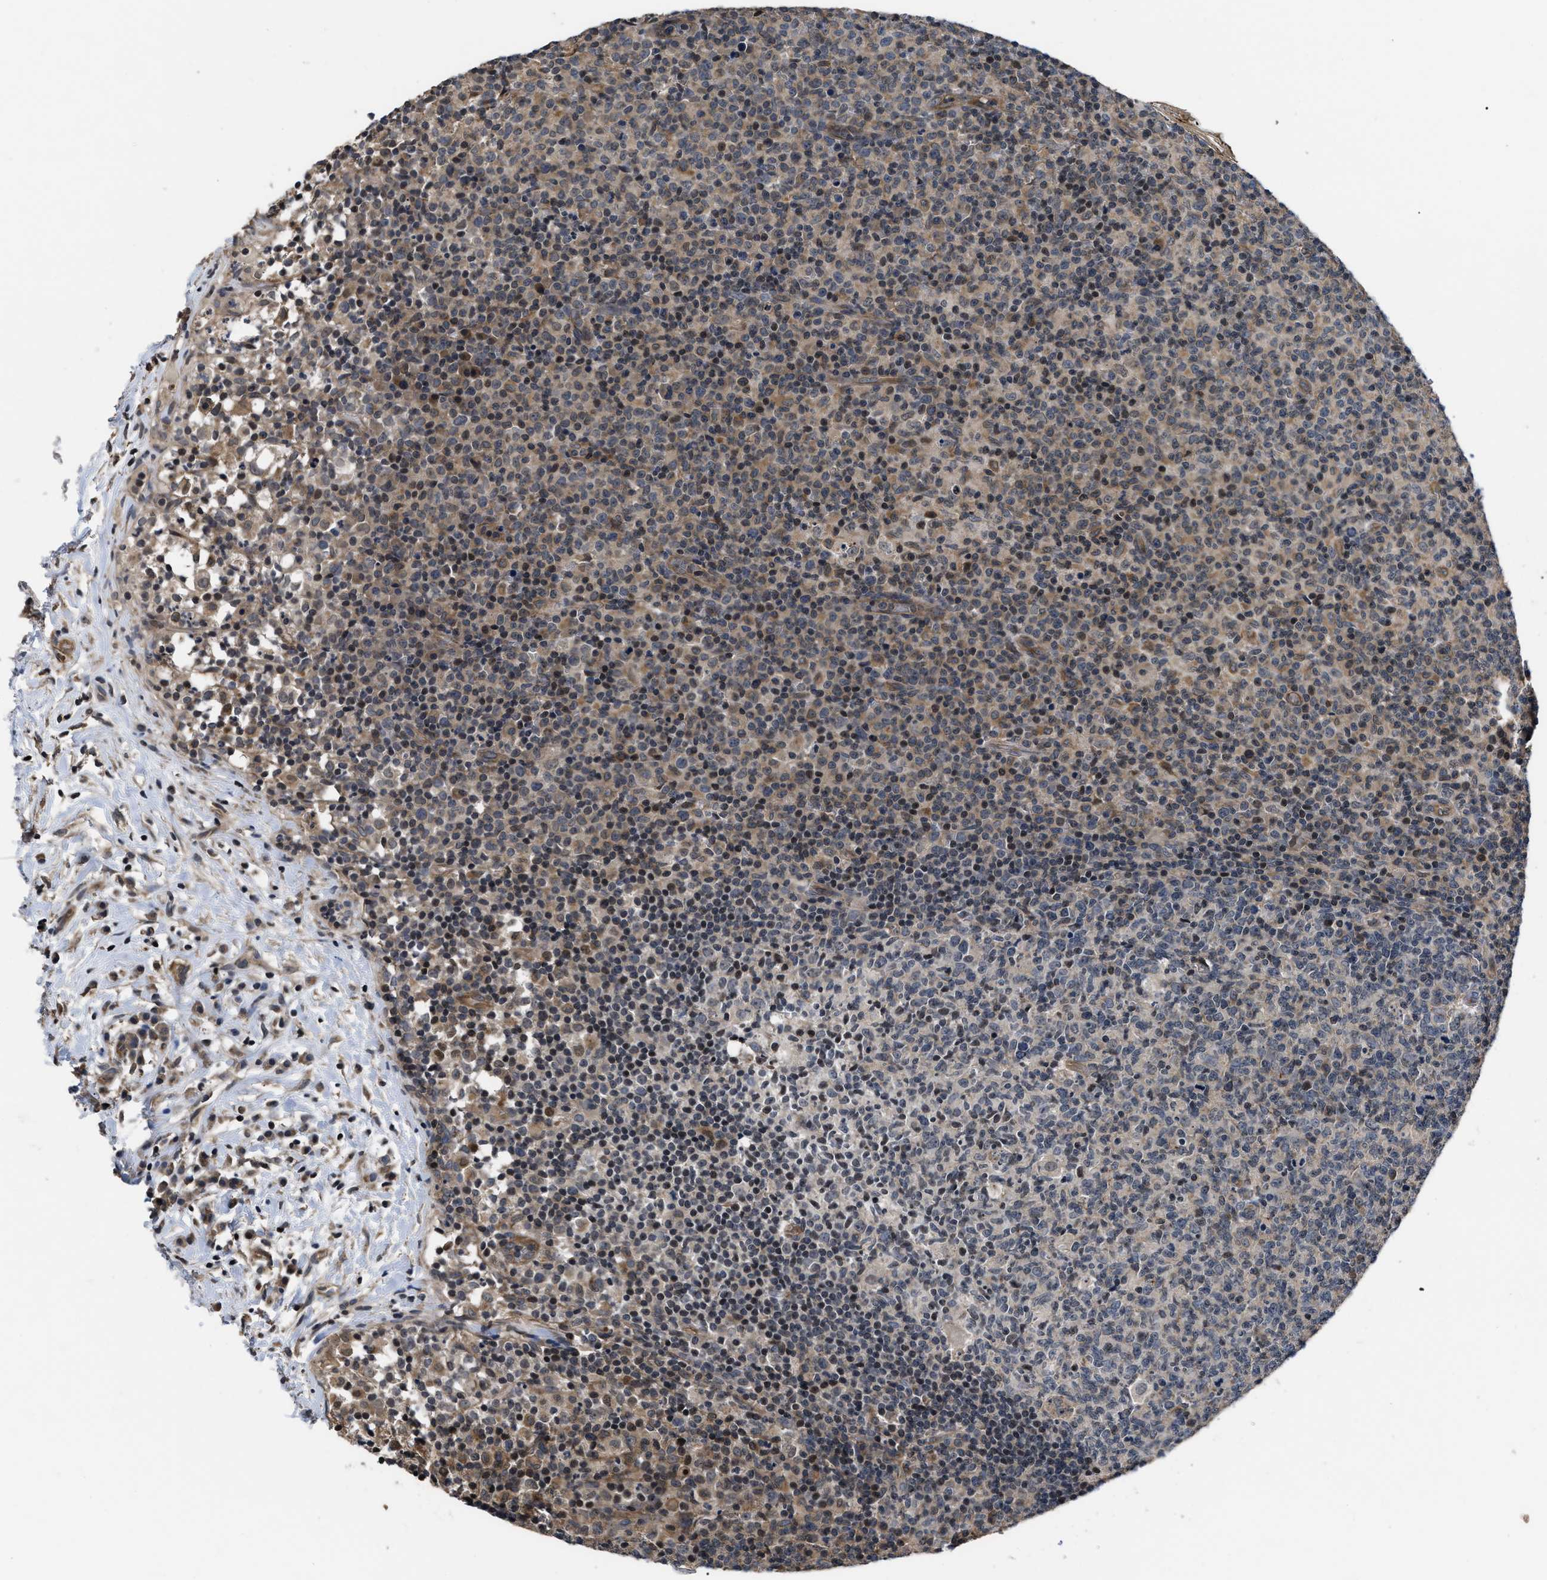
{"staining": {"intensity": "weak", "quantity": "25%-75%", "location": "cytoplasmic/membranous"}, "tissue": "lymph node", "cell_type": "Germinal center cells", "image_type": "normal", "snomed": [{"axis": "morphology", "description": "Normal tissue, NOS"}, {"axis": "morphology", "description": "Inflammation, NOS"}, {"axis": "topography", "description": "Lymph node"}], "caption": "Immunohistochemical staining of benign human lymph node exhibits weak cytoplasmic/membranous protein positivity in about 25%-75% of germinal center cells. (IHC, brightfield microscopy, high magnification).", "gene": "DNAJC14", "patient": {"sex": "male", "age": 55}}